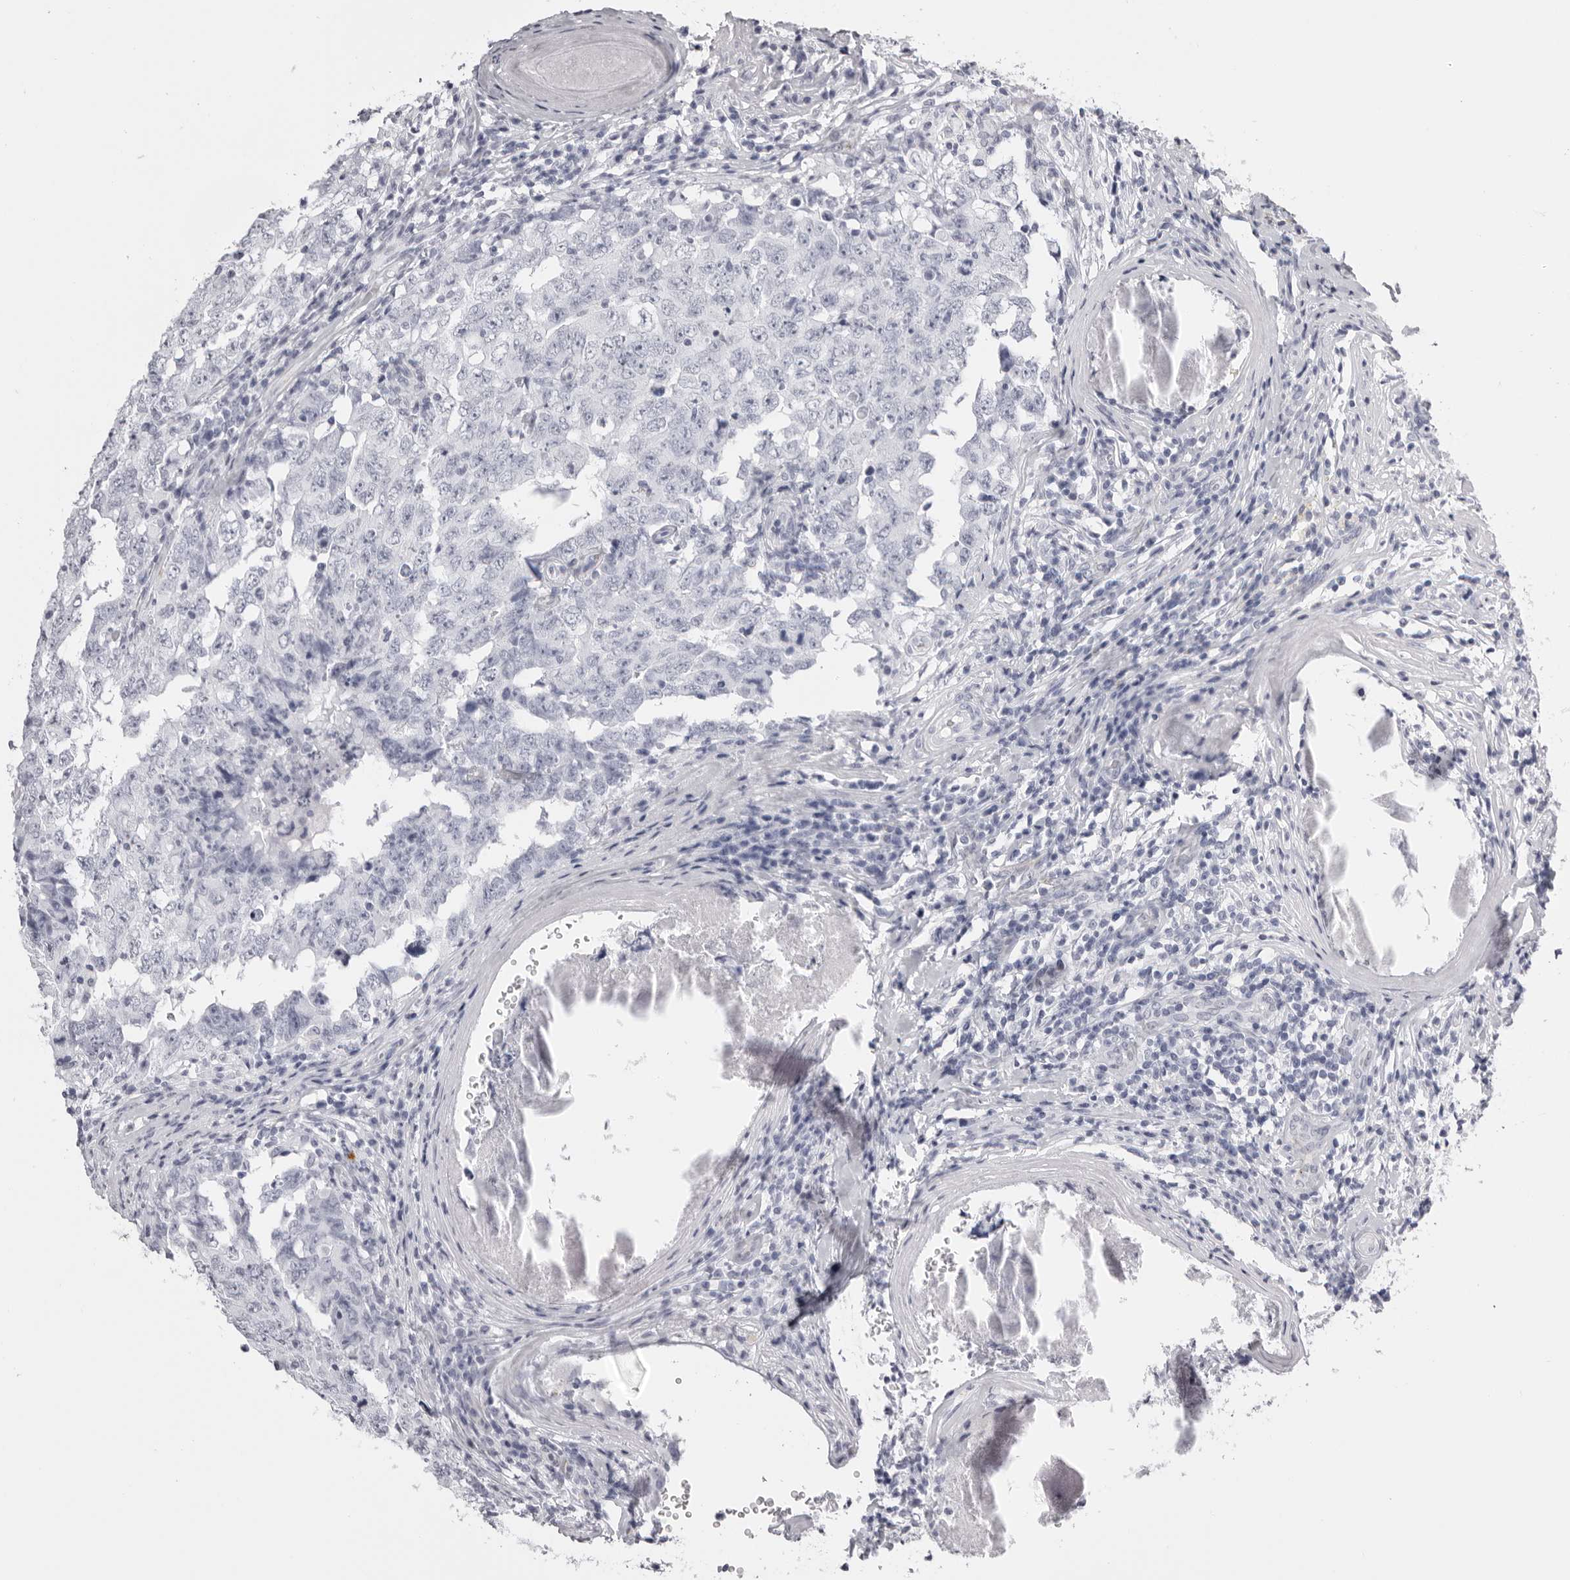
{"staining": {"intensity": "negative", "quantity": "none", "location": "none"}, "tissue": "testis cancer", "cell_type": "Tumor cells", "image_type": "cancer", "snomed": [{"axis": "morphology", "description": "Carcinoma, Embryonal, NOS"}, {"axis": "topography", "description": "Testis"}], "caption": "Testis cancer (embryonal carcinoma) stained for a protein using IHC demonstrates no expression tumor cells.", "gene": "RHO", "patient": {"sex": "male", "age": 26}}